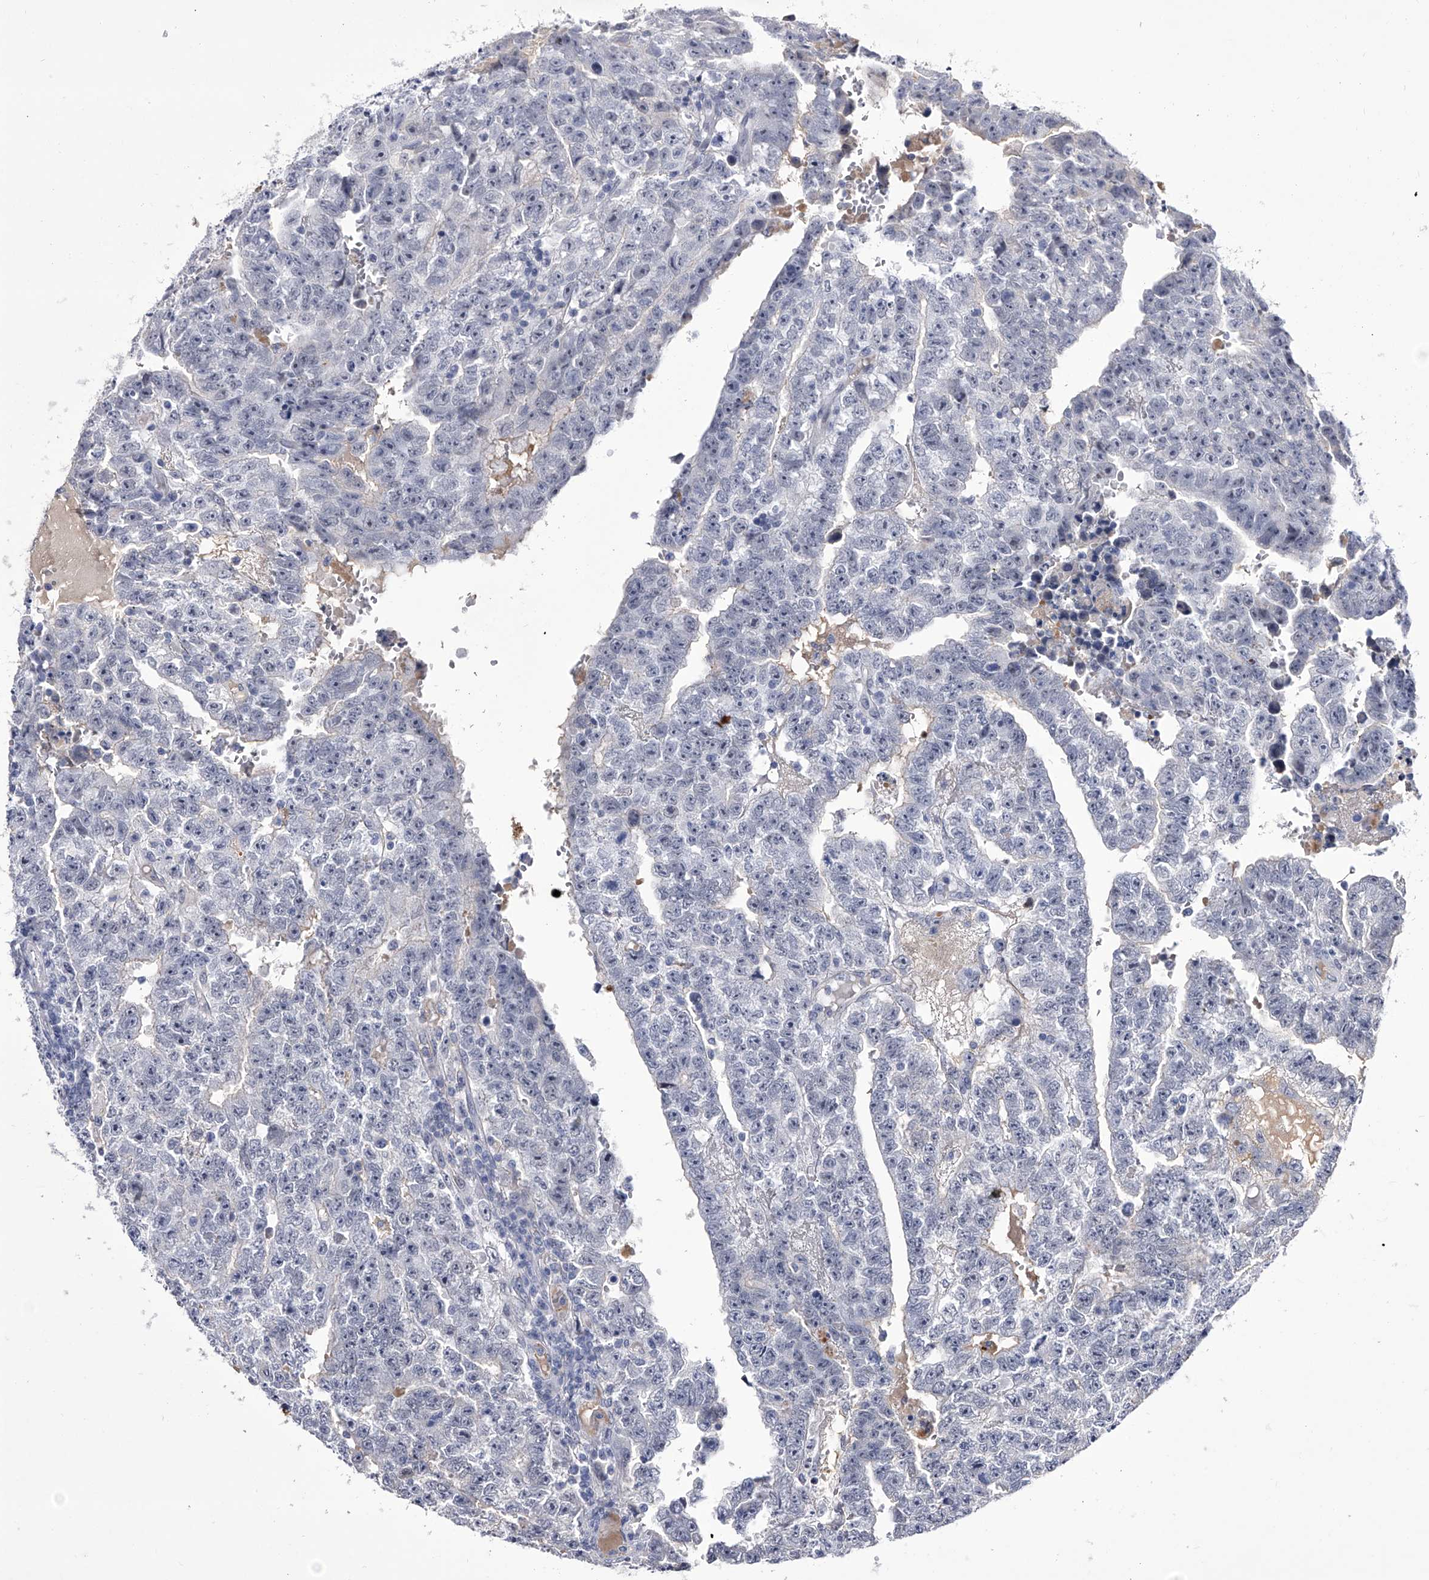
{"staining": {"intensity": "negative", "quantity": "none", "location": "none"}, "tissue": "testis cancer", "cell_type": "Tumor cells", "image_type": "cancer", "snomed": [{"axis": "morphology", "description": "Carcinoma, Embryonal, NOS"}, {"axis": "topography", "description": "Testis"}], "caption": "Immunohistochemical staining of human embryonal carcinoma (testis) exhibits no significant expression in tumor cells.", "gene": "CRISP2", "patient": {"sex": "male", "age": 25}}